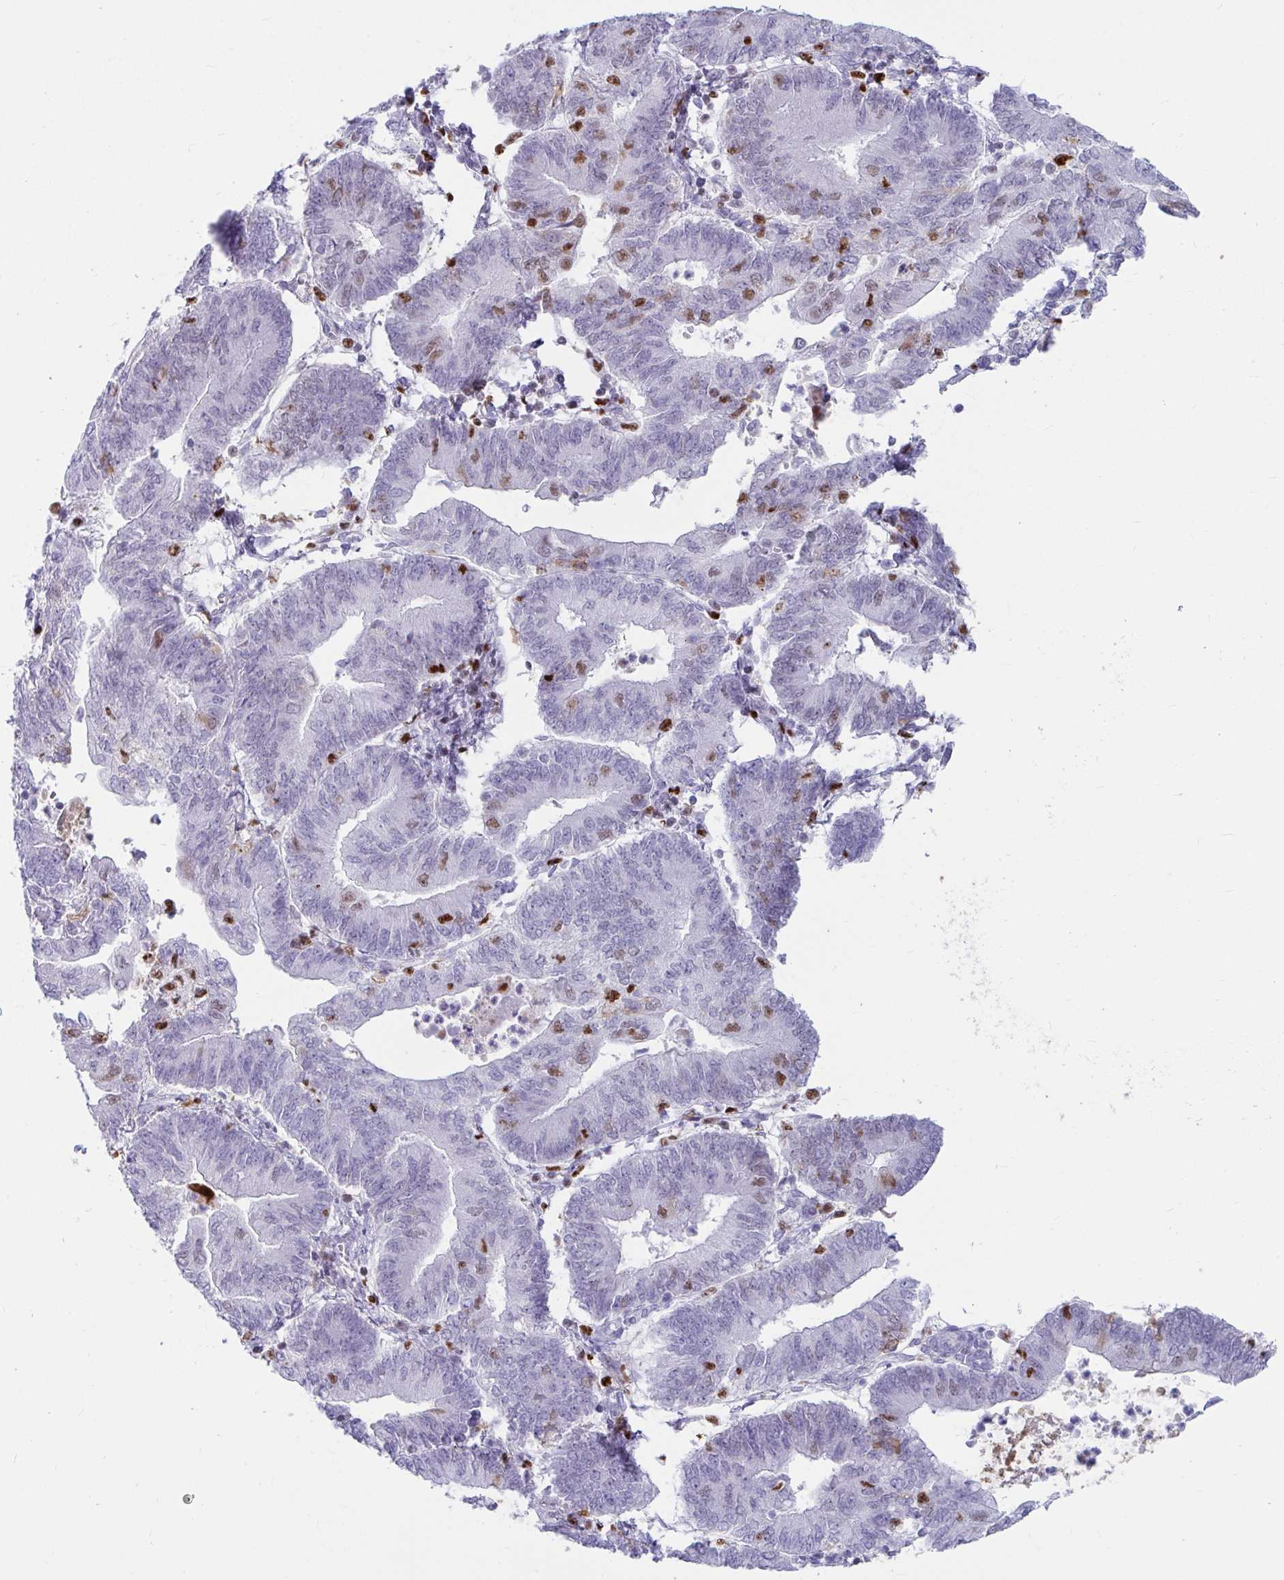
{"staining": {"intensity": "moderate", "quantity": "<25%", "location": "nuclear"}, "tissue": "endometrial cancer", "cell_type": "Tumor cells", "image_type": "cancer", "snomed": [{"axis": "morphology", "description": "Adenocarcinoma, NOS"}, {"axis": "topography", "description": "Endometrium"}], "caption": "Tumor cells demonstrate low levels of moderate nuclear staining in about <25% of cells in human adenocarcinoma (endometrial).", "gene": "ZNF586", "patient": {"sex": "female", "age": 65}}